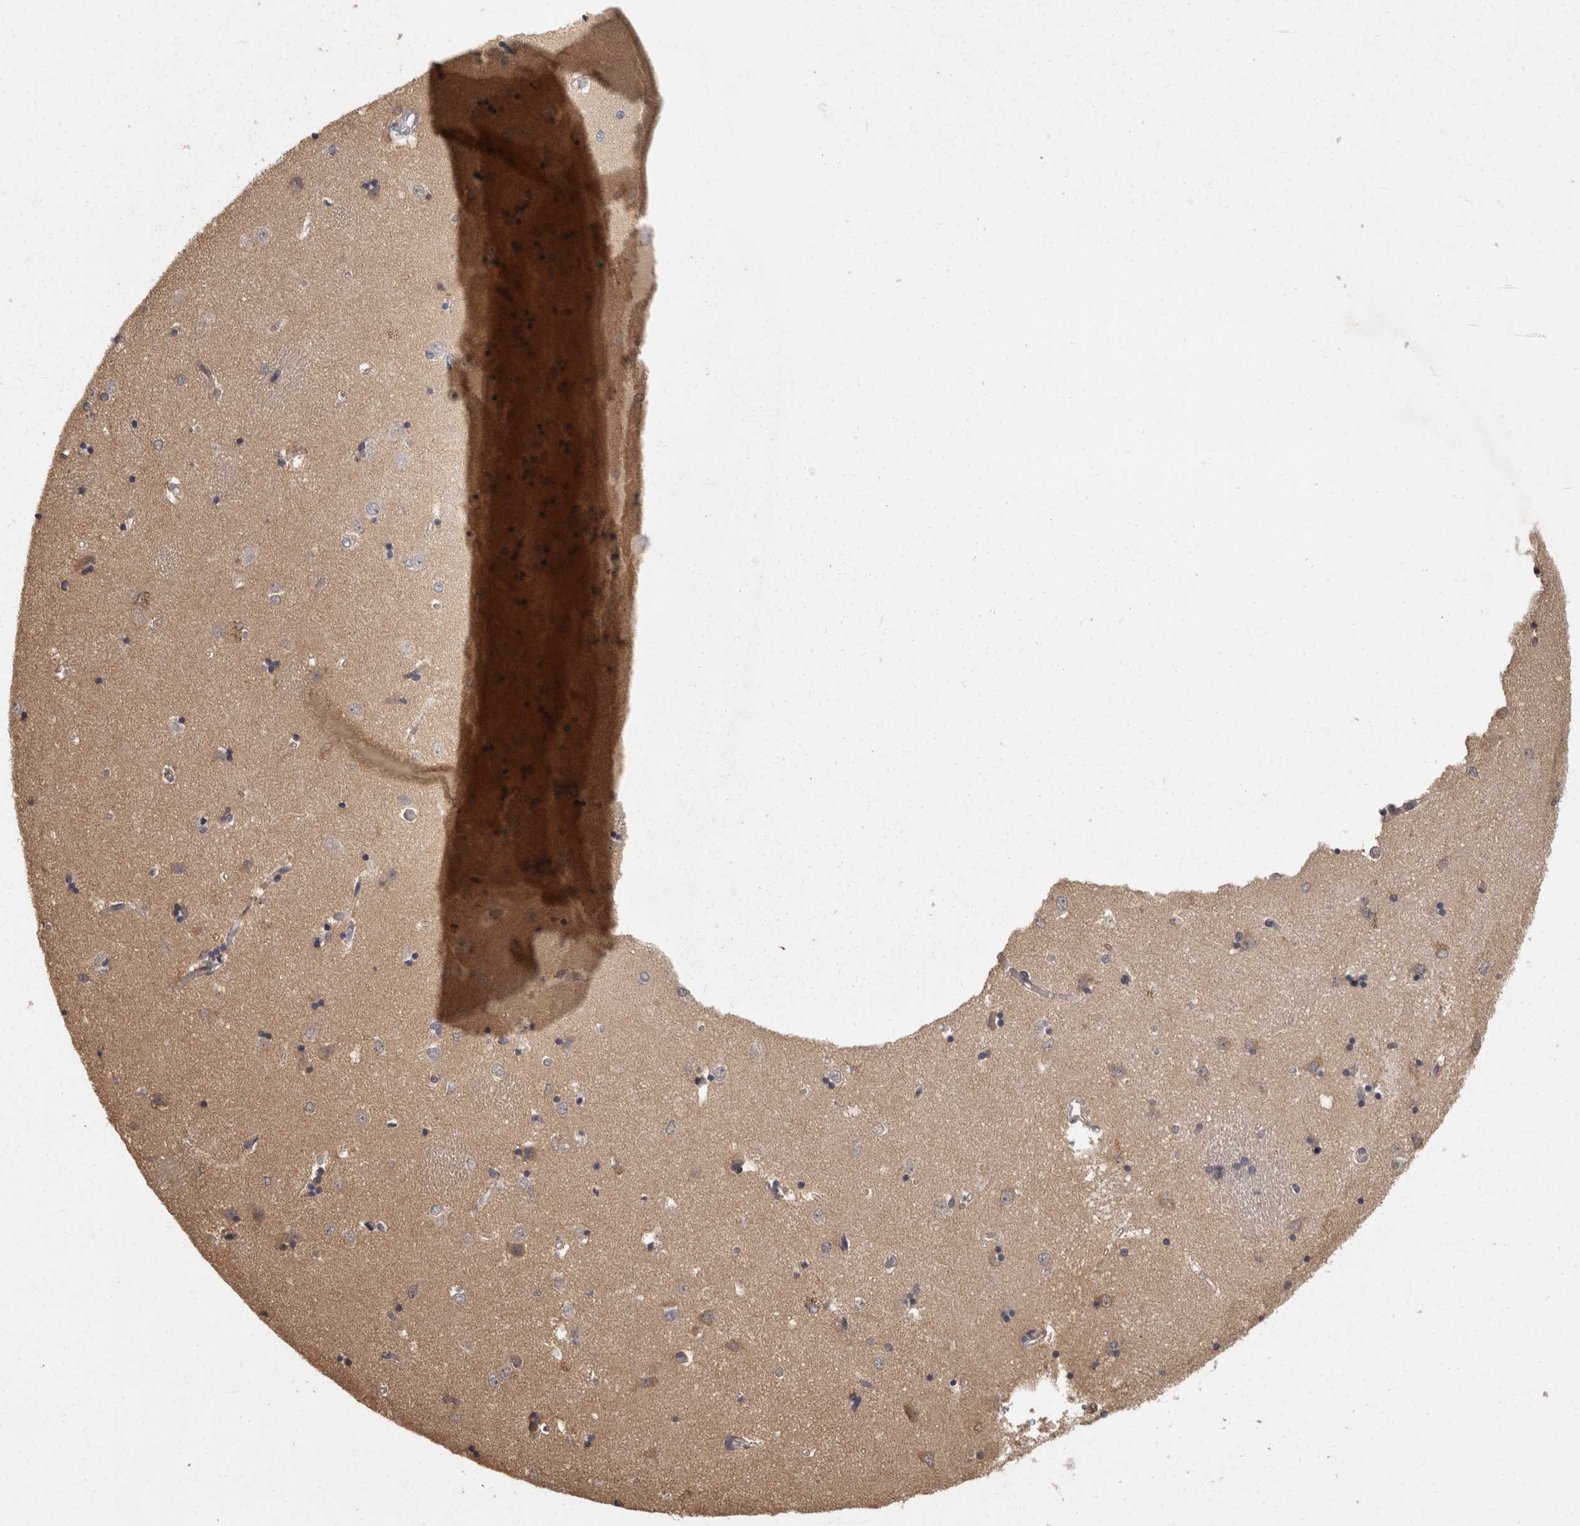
{"staining": {"intensity": "weak", "quantity": "25%-75%", "location": "cytoplasmic/membranous"}, "tissue": "caudate", "cell_type": "Glial cells", "image_type": "normal", "snomed": [{"axis": "morphology", "description": "Normal tissue, NOS"}, {"axis": "topography", "description": "Lateral ventricle wall"}], "caption": "Immunohistochemical staining of unremarkable caudate exhibits weak cytoplasmic/membranous protein staining in about 25%-75% of glial cells.", "gene": "ACAT2", "patient": {"sex": "male", "age": 45}}